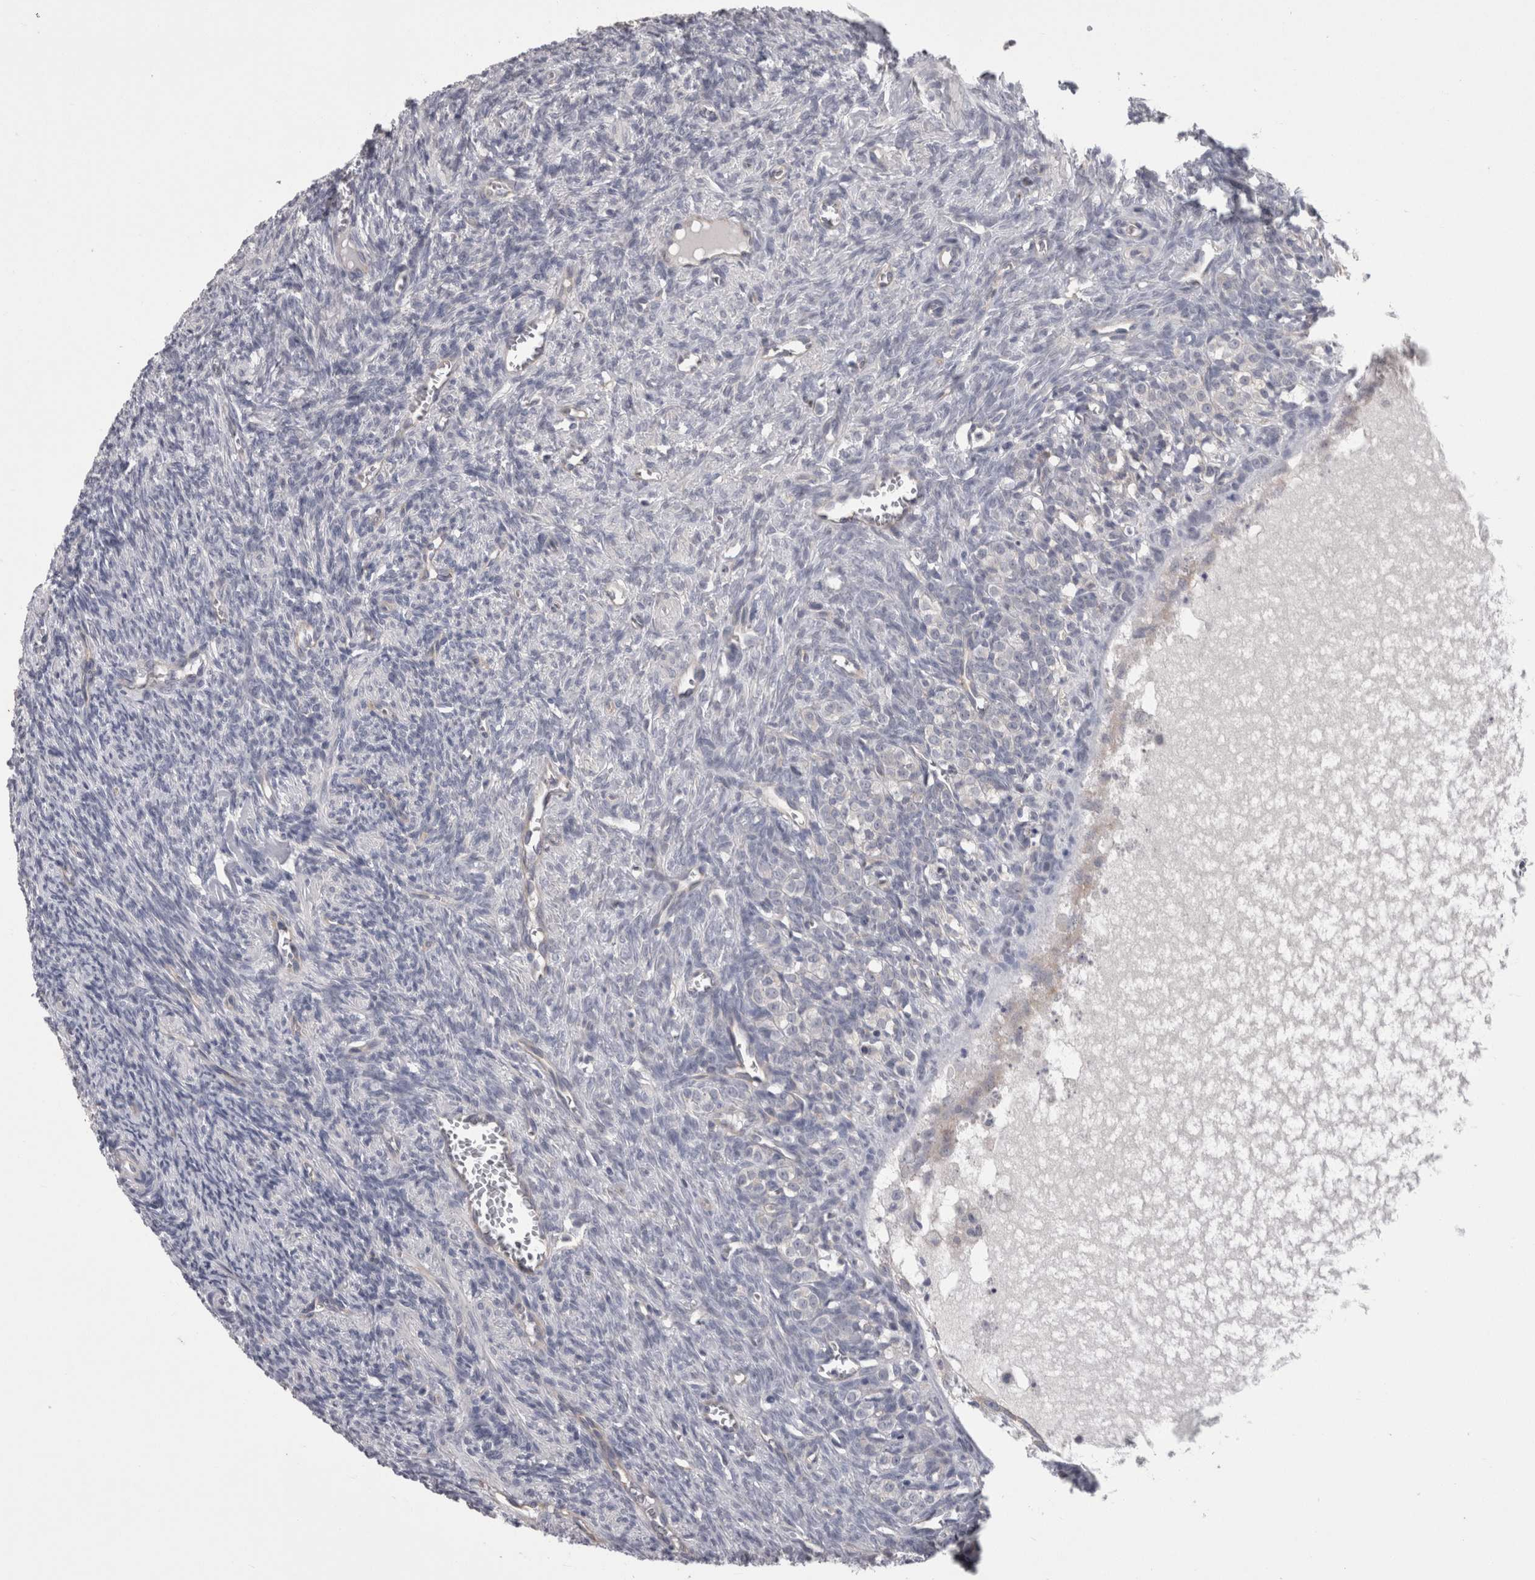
{"staining": {"intensity": "negative", "quantity": "none", "location": "none"}, "tissue": "ovary", "cell_type": "Ovarian stroma cells", "image_type": "normal", "snomed": [{"axis": "morphology", "description": "Normal tissue, NOS"}, {"axis": "topography", "description": "Ovary"}], "caption": "Ovary stained for a protein using immunohistochemistry (IHC) exhibits no positivity ovarian stroma cells.", "gene": "LYZL6", "patient": {"sex": "female", "age": 27}}